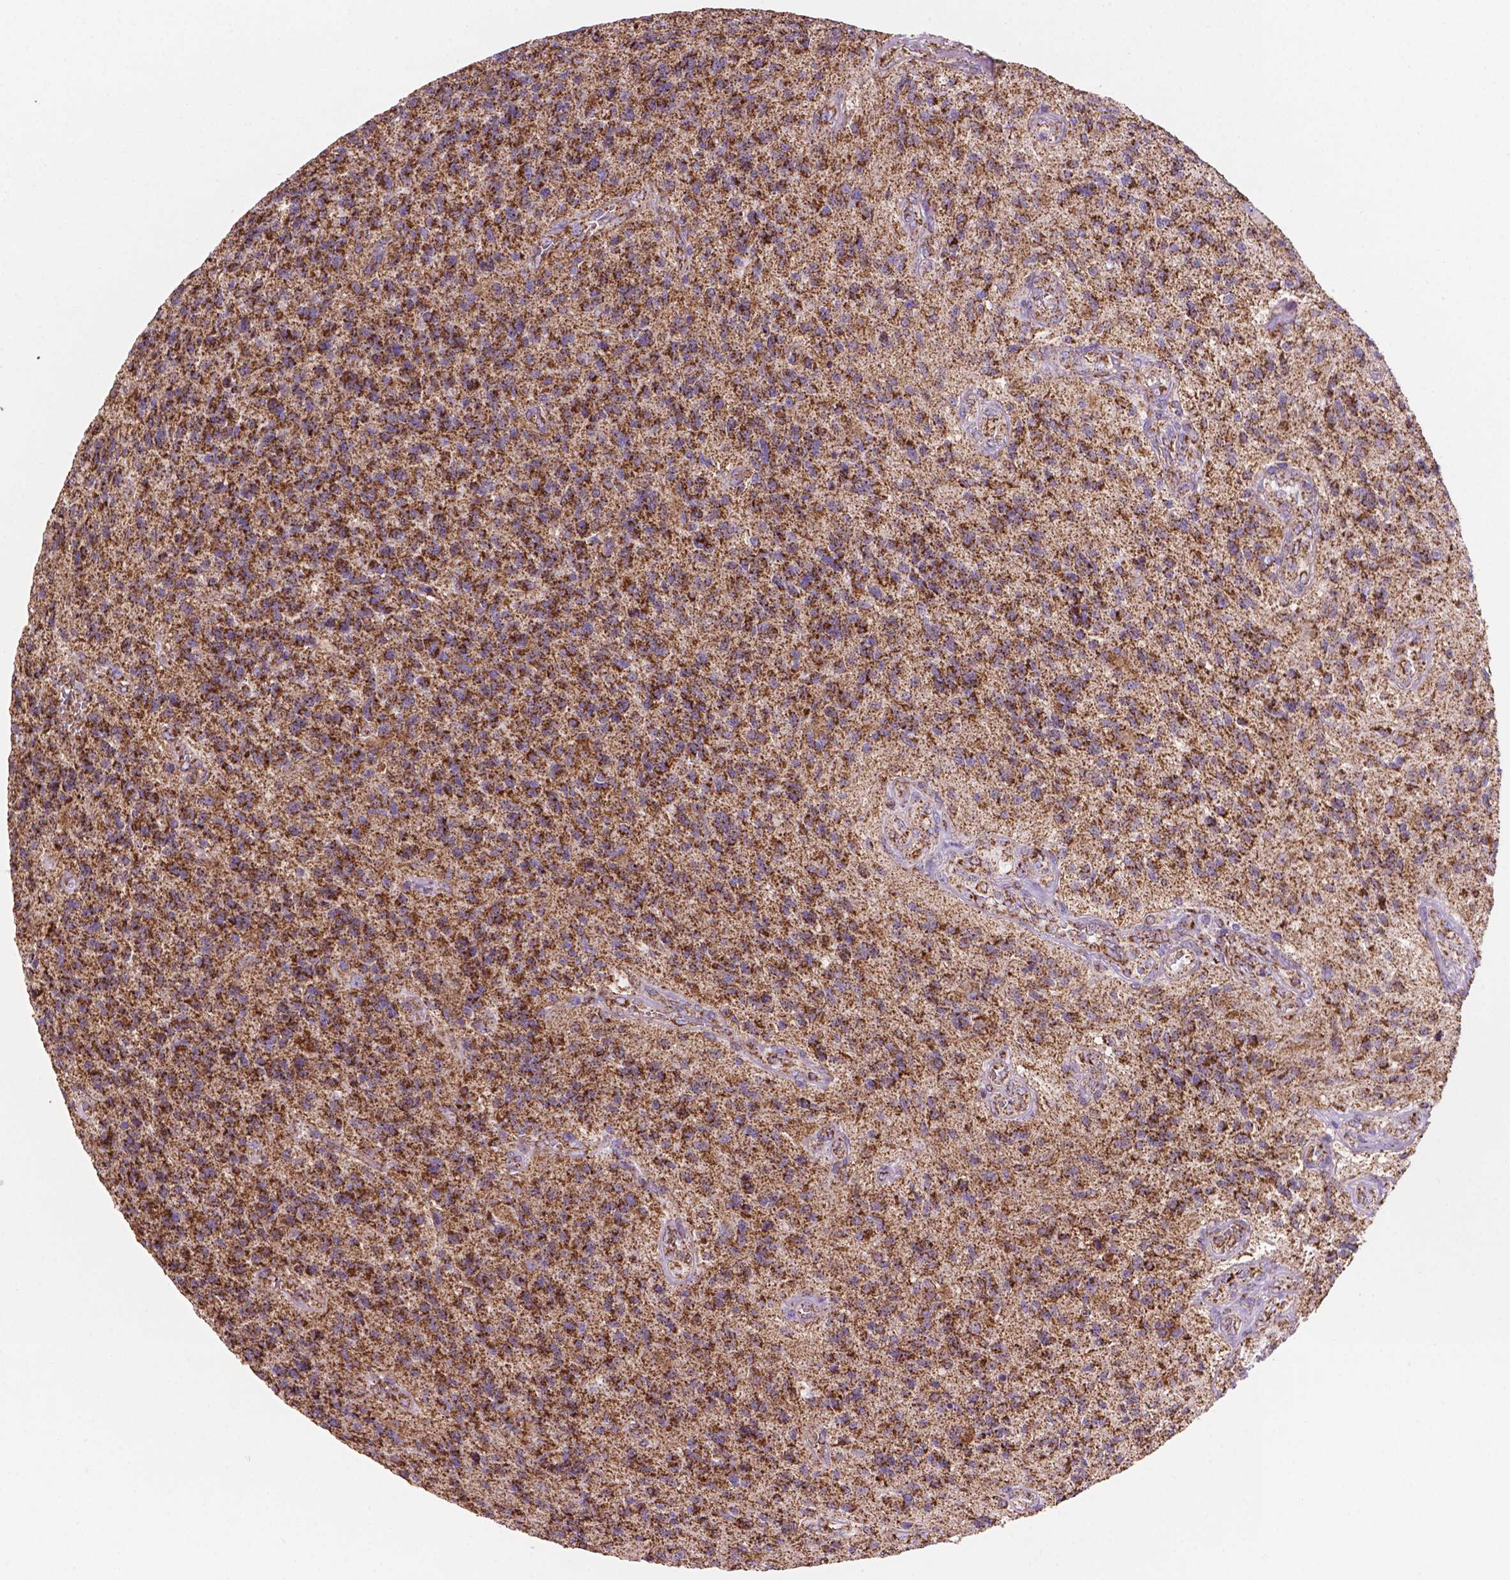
{"staining": {"intensity": "strong", "quantity": ">75%", "location": "cytoplasmic/membranous"}, "tissue": "glioma", "cell_type": "Tumor cells", "image_type": "cancer", "snomed": [{"axis": "morphology", "description": "Glioma, malignant, High grade"}, {"axis": "topography", "description": "Brain"}], "caption": "IHC (DAB (3,3'-diaminobenzidine)) staining of human glioma reveals strong cytoplasmic/membranous protein positivity in approximately >75% of tumor cells.", "gene": "HSPD1", "patient": {"sex": "male", "age": 56}}